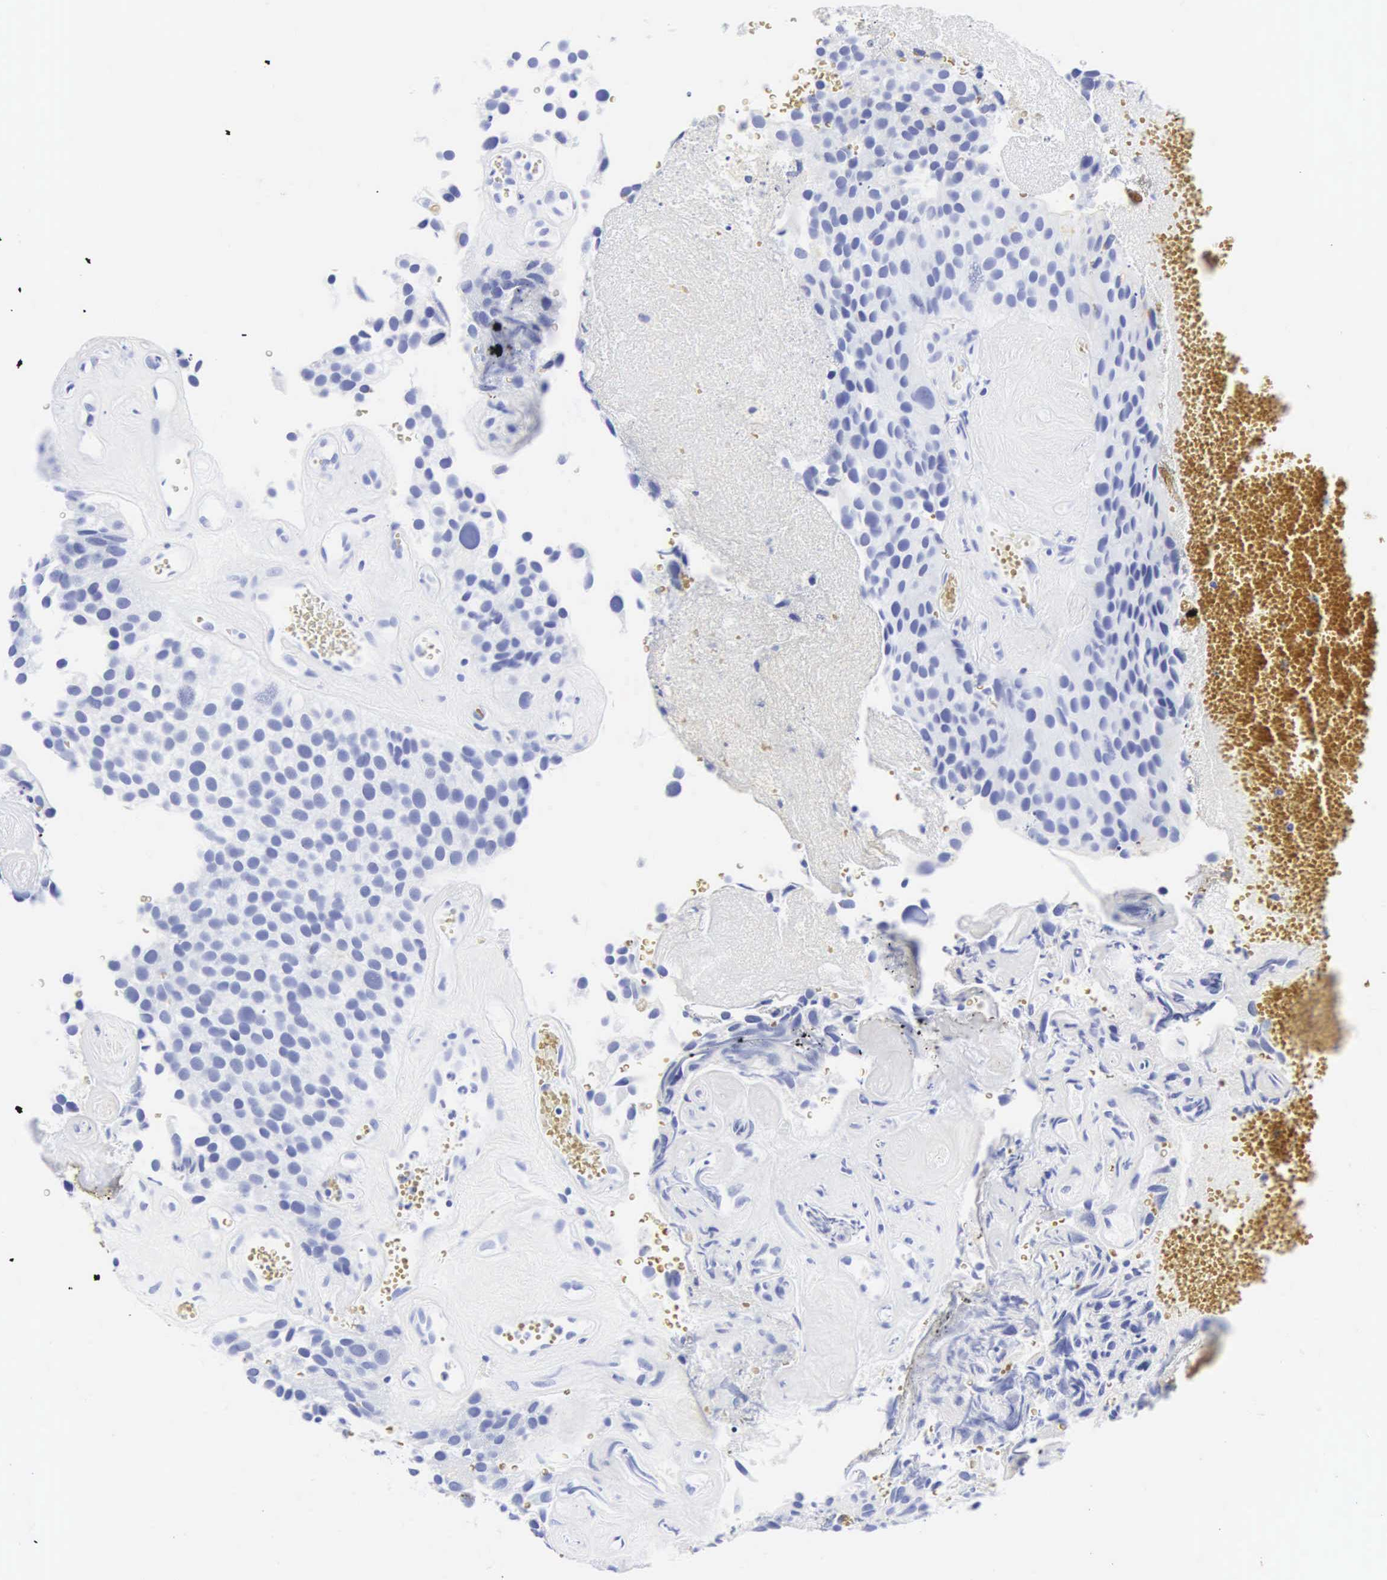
{"staining": {"intensity": "negative", "quantity": "none", "location": "none"}, "tissue": "urothelial cancer", "cell_type": "Tumor cells", "image_type": "cancer", "snomed": [{"axis": "morphology", "description": "Urothelial carcinoma, High grade"}, {"axis": "topography", "description": "Urinary bladder"}], "caption": "Protein analysis of high-grade urothelial carcinoma demonstrates no significant positivity in tumor cells.", "gene": "CGB3", "patient": {"sex": "male", "age": 72}}